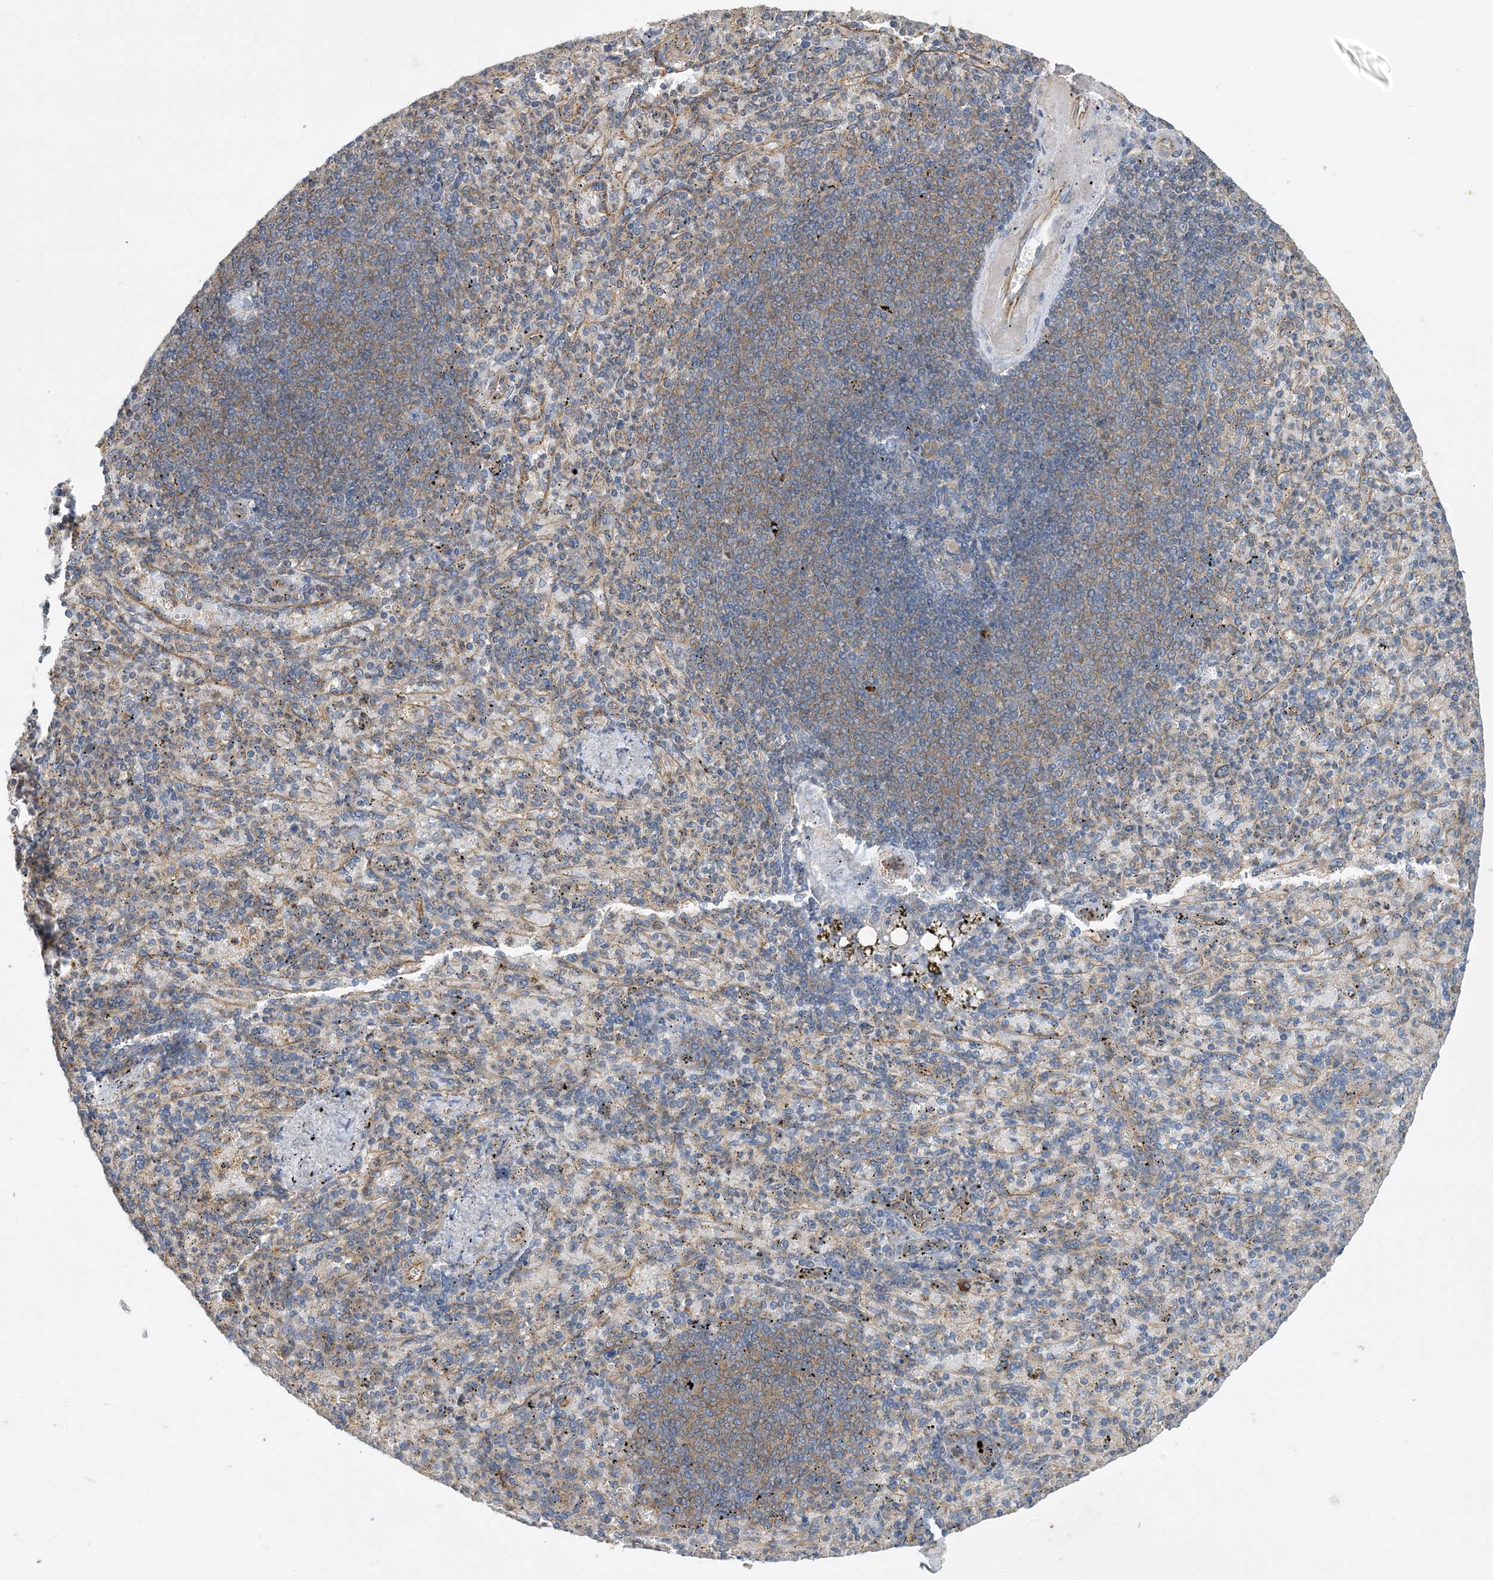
{"staining": {"intensity": "negative", "quantity": "none", "location": "none"}, "tissue": "spleen", "cell_type": "Cells in red pulp", "image_type": "normal", "snomed": [{"axis": "morphology", "description": "Normal tissue, NOS"}, {"axis": "topography", "description": "Spleen"}], "caption": "Immunohistochemistry micrograph of unremarkable human spleen stained for a protein (brown), which demonstrates no positivity in cells in red pulp.", "gene": "SIDT1", "patient": {"sex": "female", "age": 74}}